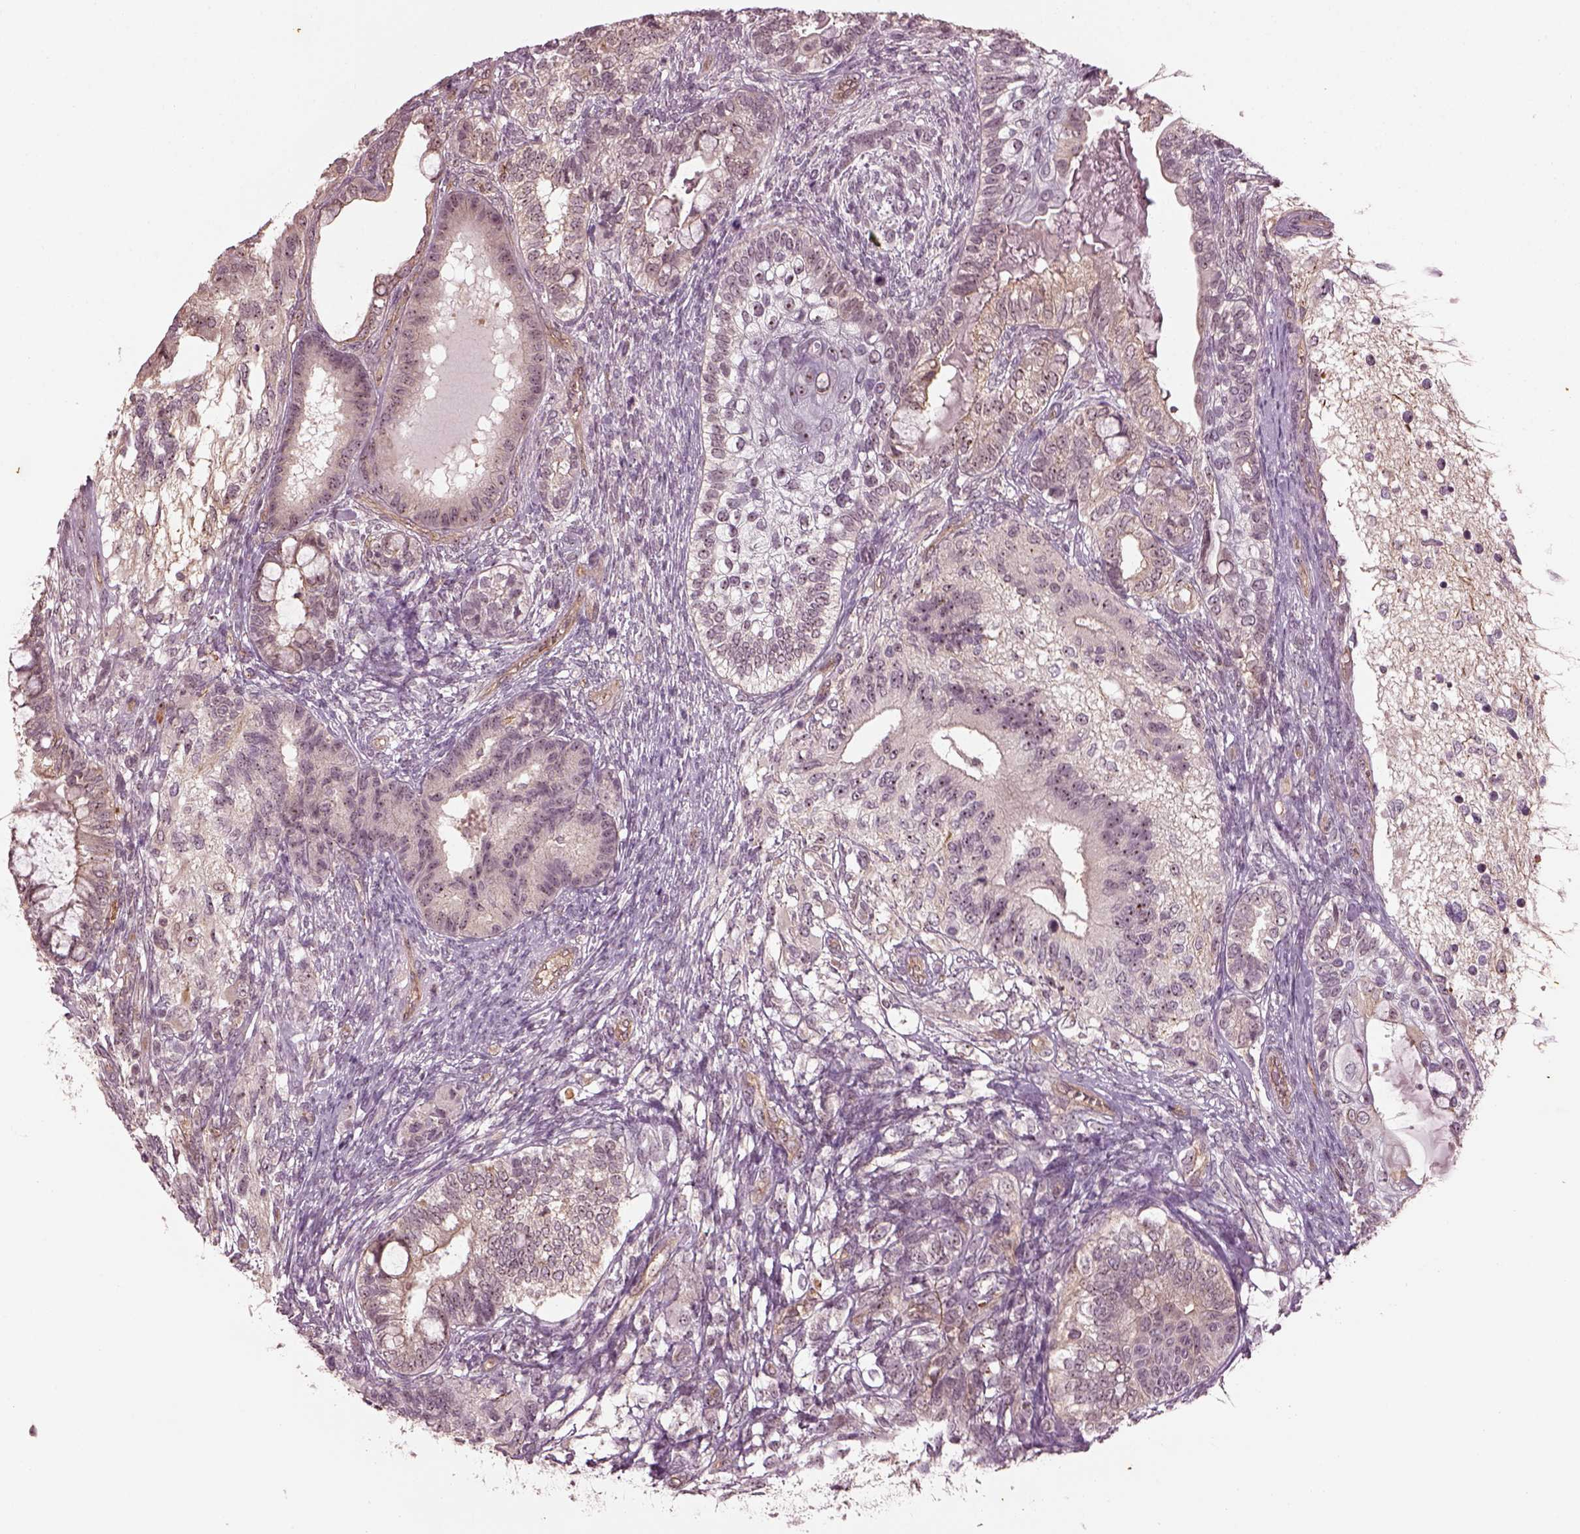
{"staining": {"intensity": "moderate", "quantity": "25%-75%", "location": "nuclear"}, "tissue": "testis cancer", "cell_type": "Tumor cells", "image_type": "cancer", "snomed": [{"axis": "morphology", "description": "Seminoma, NOS"}, {"axis": "morphology", "description": "Carcinoma, Embryonal, NOS"}, {"axis": "topography", "description": "Testis"}], "caption": "The image exhibits staining of testis embryonal carcinoma, revealing moderate nuclear protein staining (brown color) within tumor cells.", "gene": "GNRH1", "patient": {"sex": "male", "age": 41}}